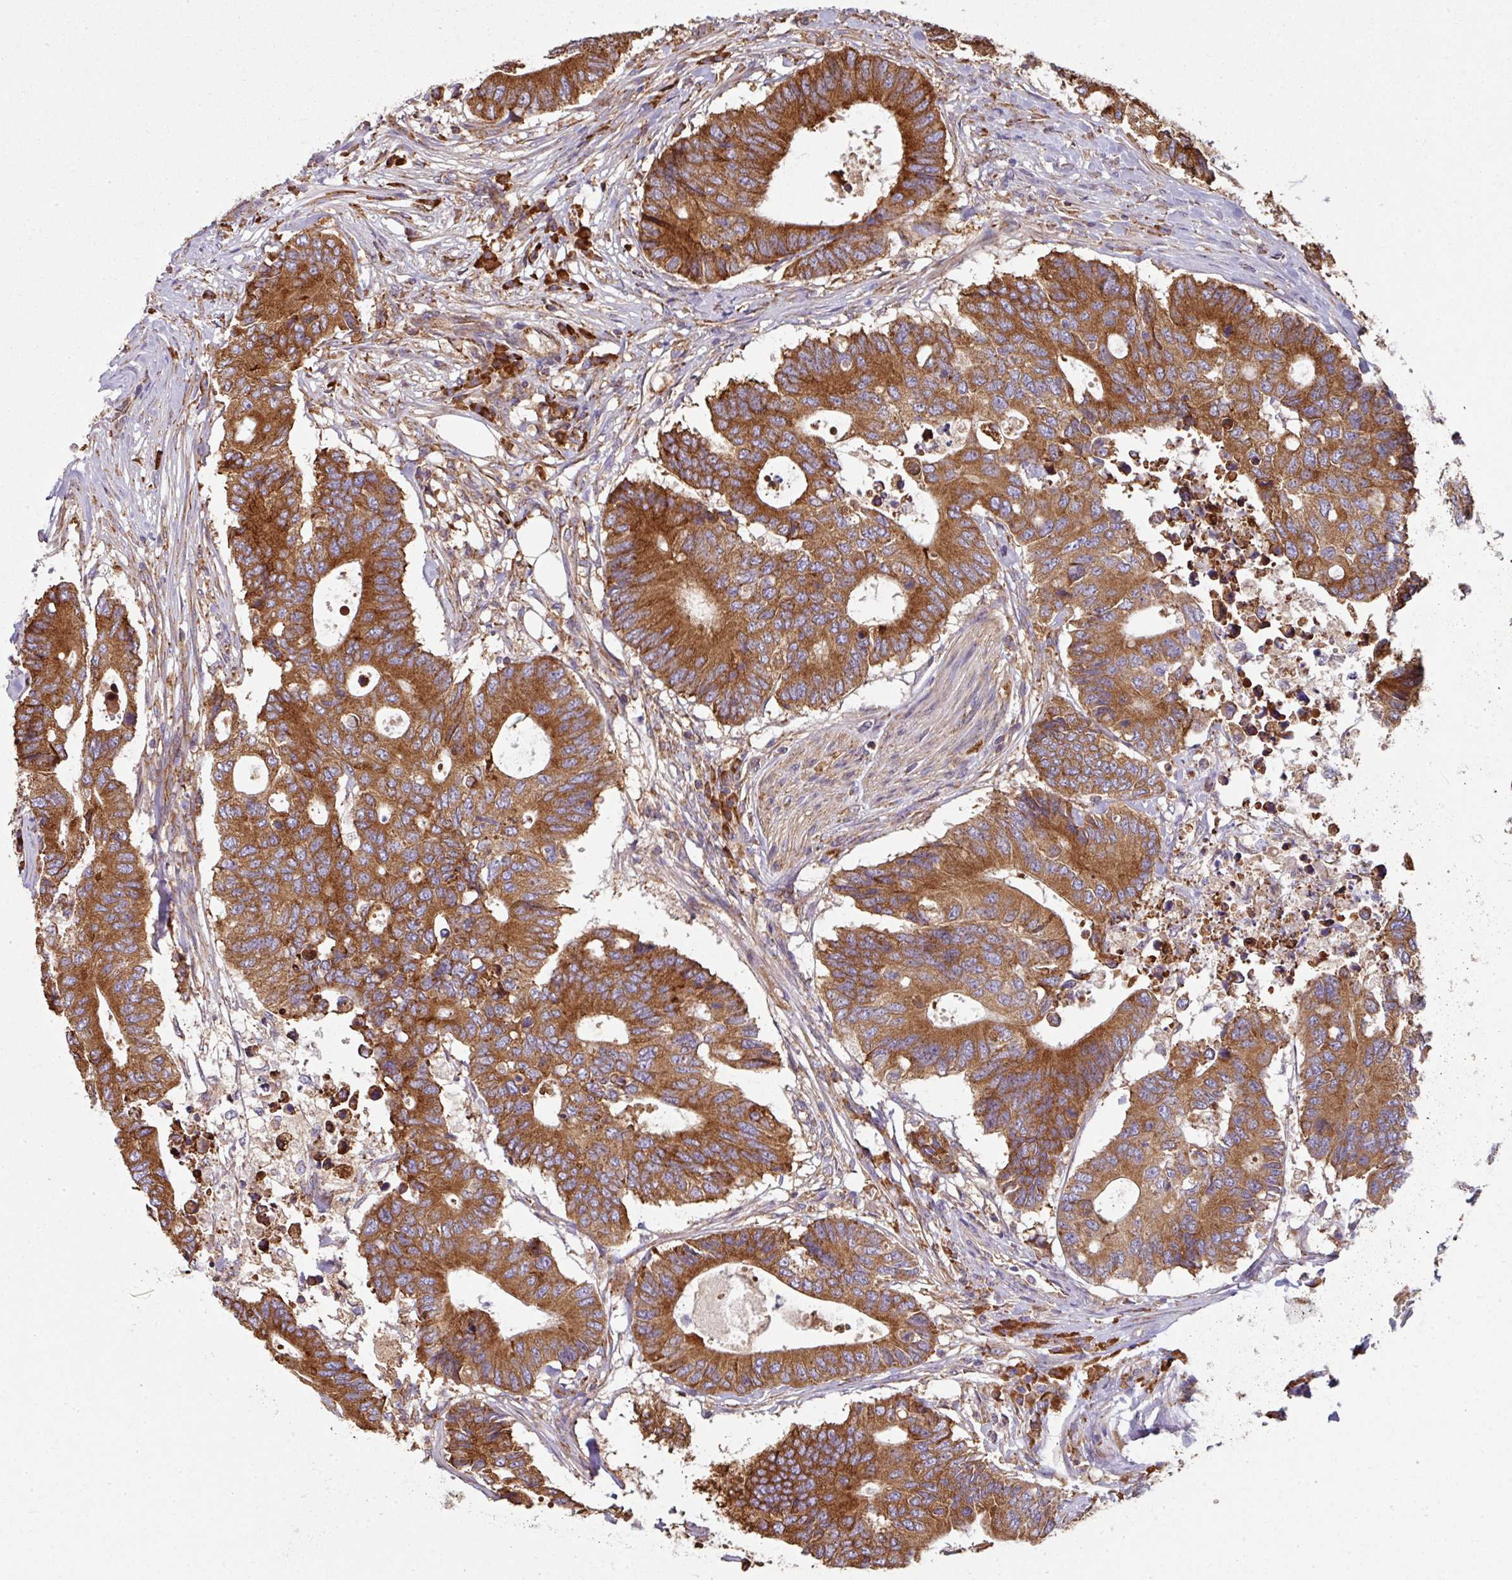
{"staining": {"intensity": "strong", "quantity": ">75%", "location": "cytoplasmic/membranous"}, "tissue": "colorectal cancer", "cell_type": "Tumor cells", "image_type": "cancer", "snomed": [{"axis": "morphology", "description": "Adenocarcinoma, NOS"}, {"axis": "topography", "description": "Colon"}], "caption": "Tumor cells display high levels of strong cytoplasmic/membranous expression in about >75% of cells in adenocarcinoma (colorectal).", "gene": "FAT4", "patient": {"sex": "male", "age": 71}}